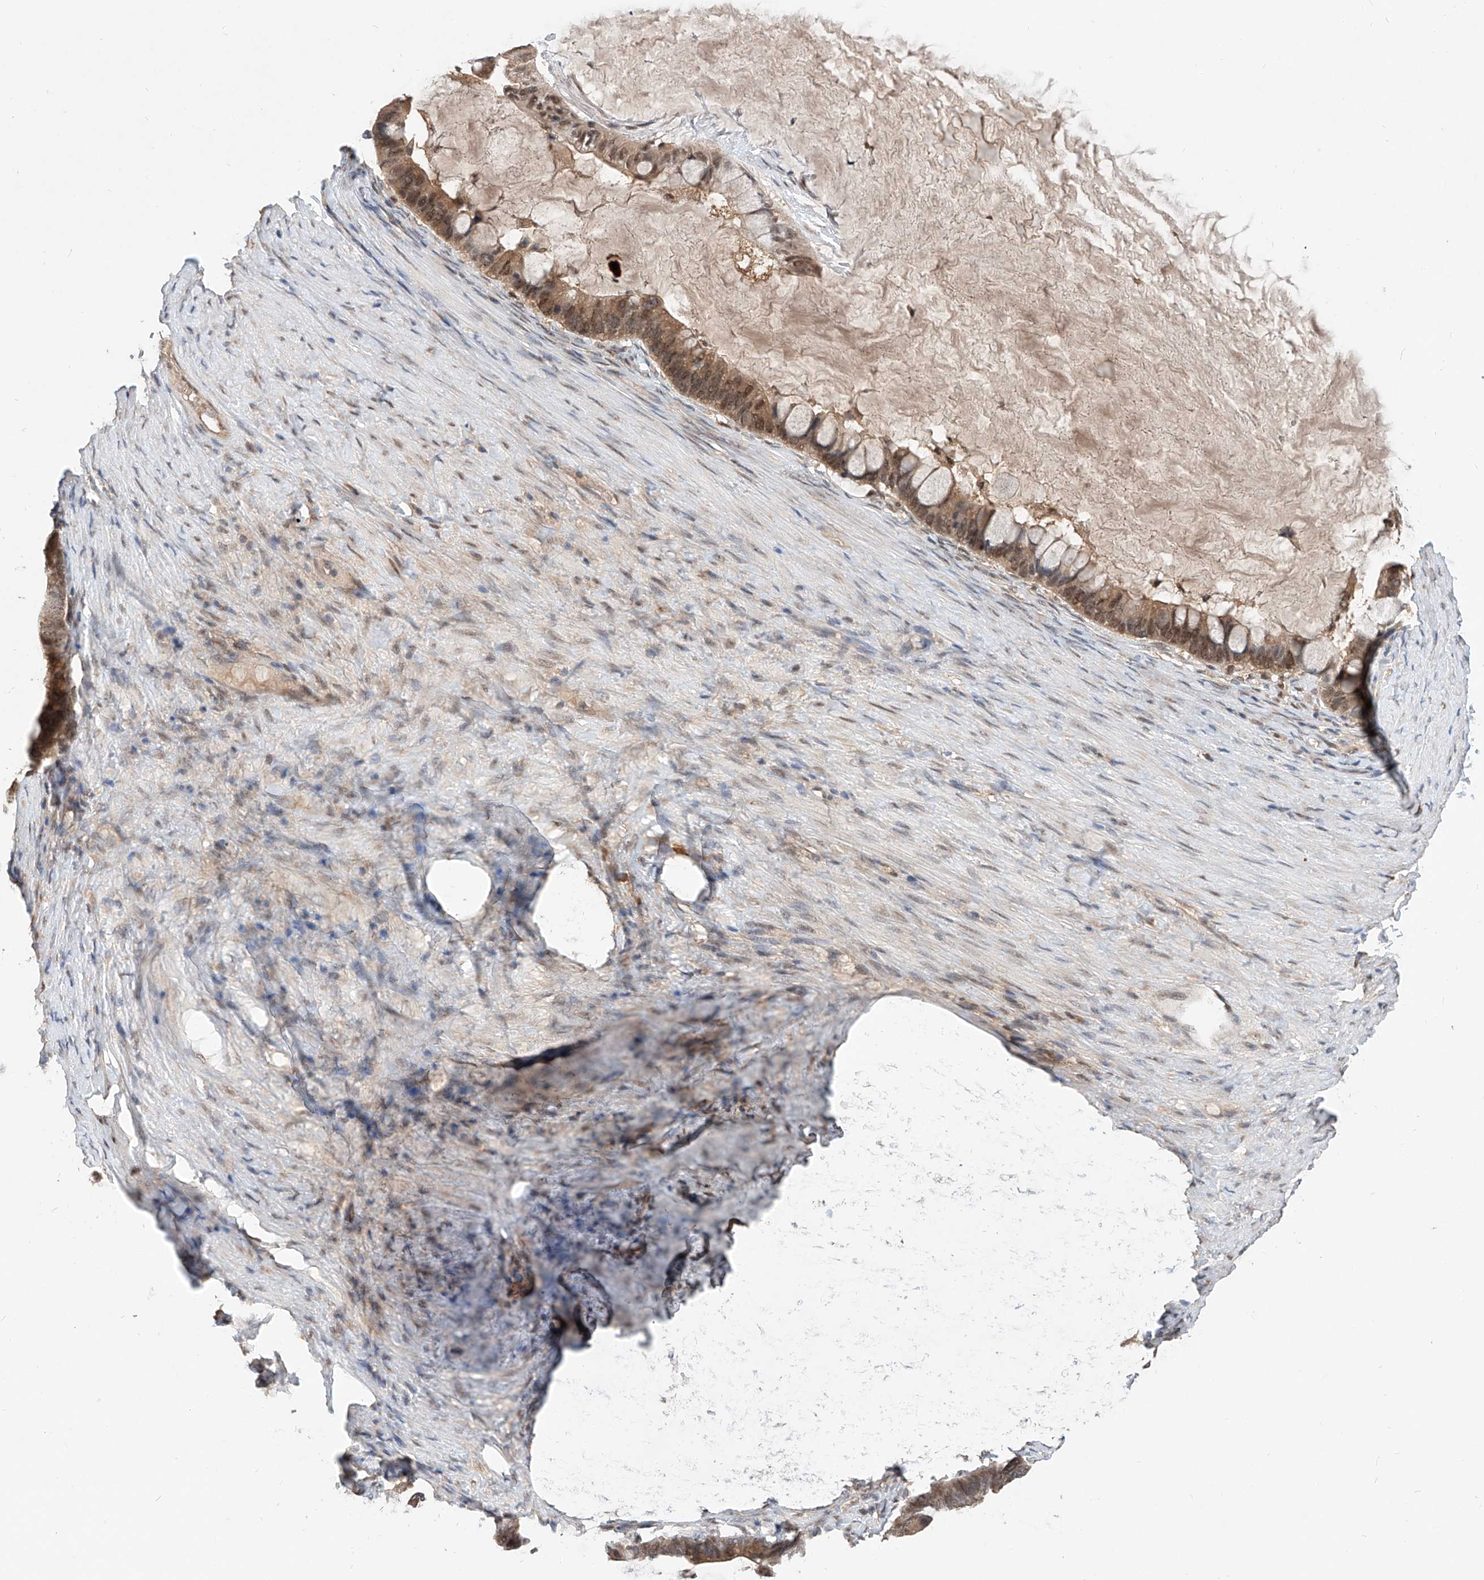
{"staining": {"intensity": "moderate", "quantity": ">75%", "location": "cytoplasmic/membranous,nuclear"}, "tissue": "ovarian cancer", "cell_type": "Tumor cells", "image_type": "cancer", "snomed": [{"axis": "morphology", "description": "Cystadenocarcinoma, mucinous, NOS"}, {"axis": "topography", "description": "Ovary"}], "caption": "Immunohistochemical staining of human ovarian mucinous cystadenocarcinoma demonstrates medium levels of moderate cytoplasmic/membranous and nuclear expression in approximately >75% of tumor cells.", "gene": "CARMIL3", "patient": {"sex": "female", "age": 61}}